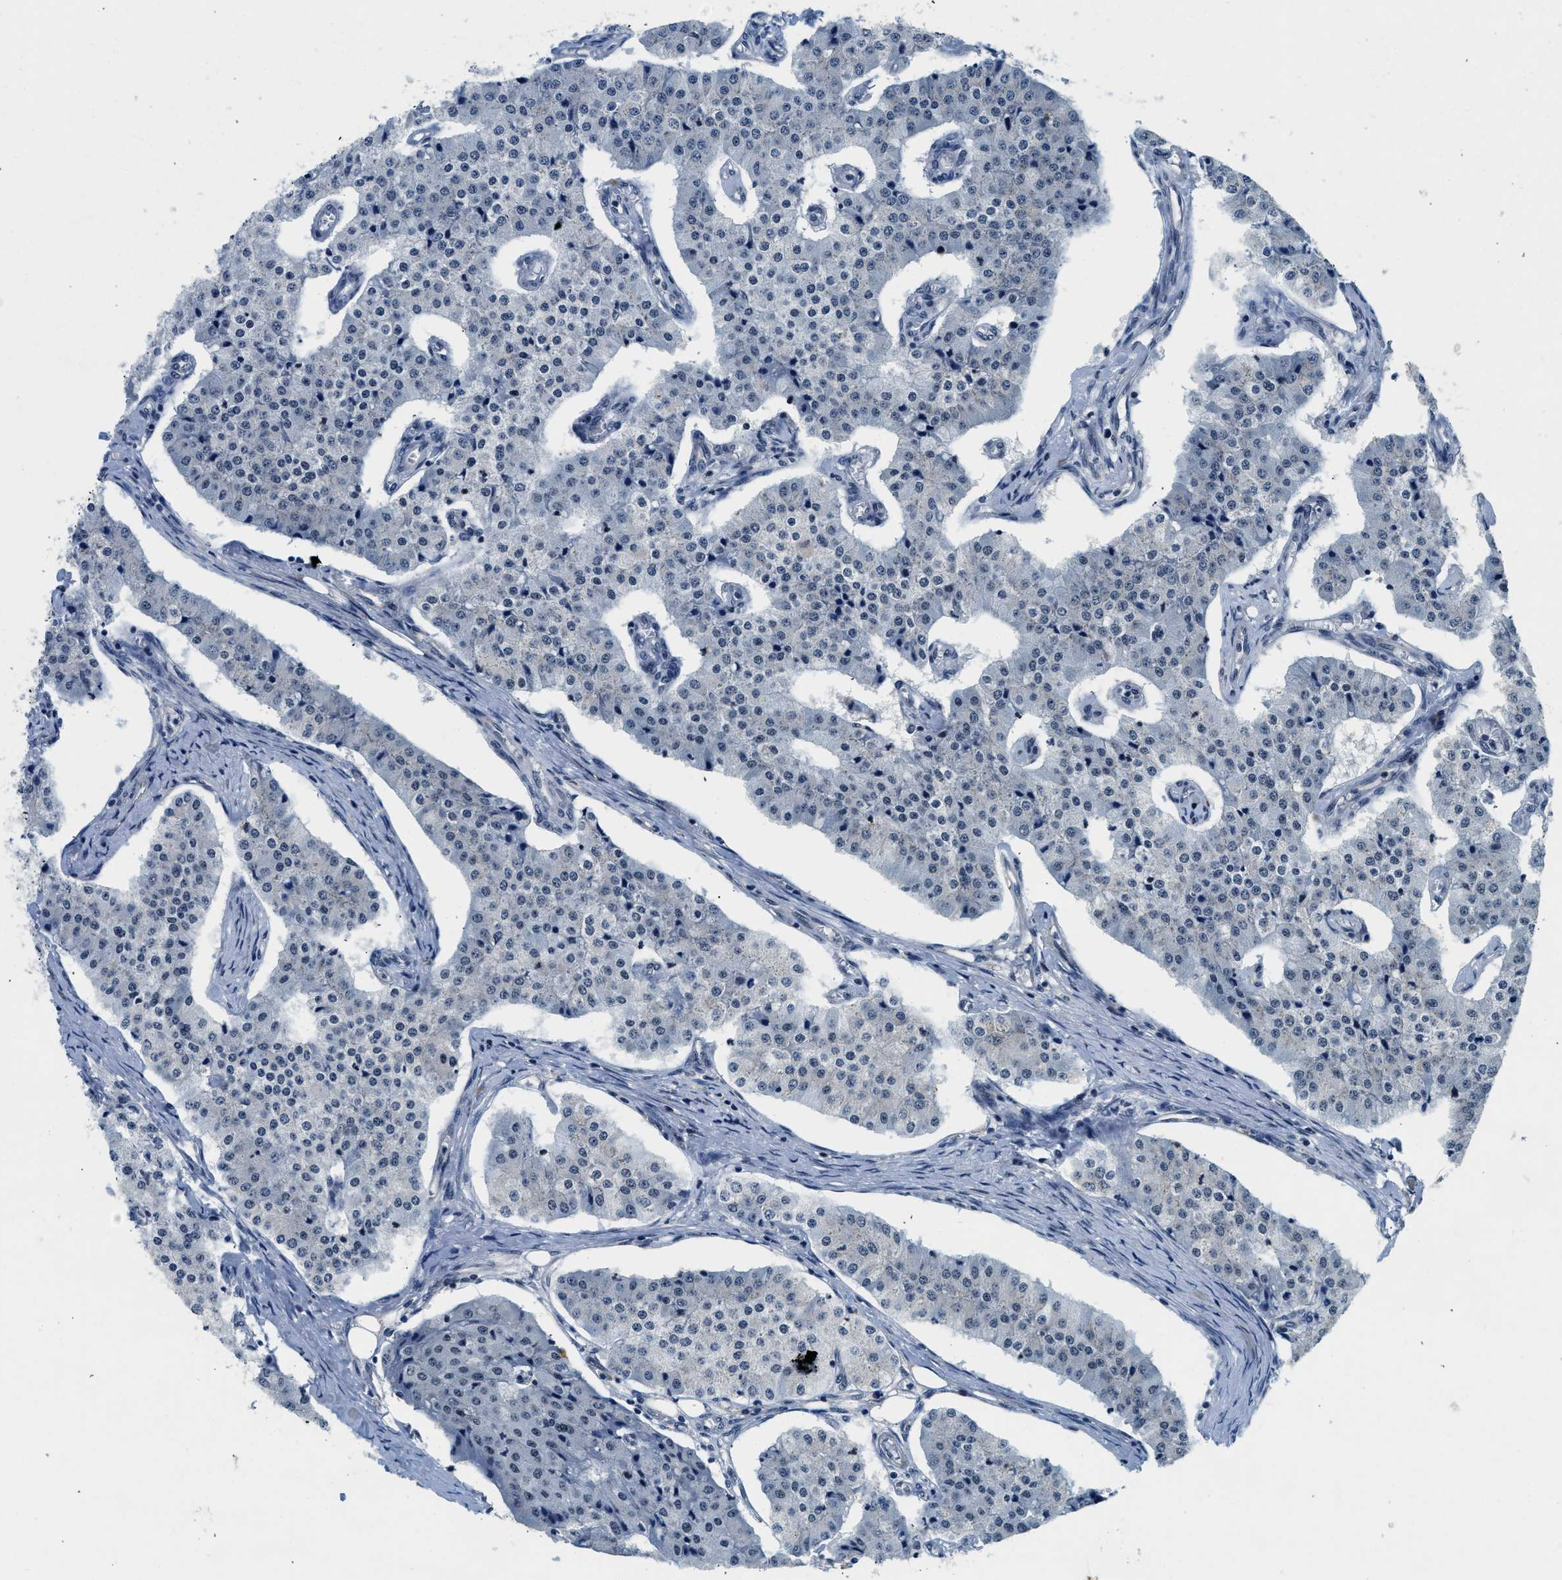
{"staining": {"intensity": "negative", "quantity": "none", "location": "none"}, "tissue": "carcinoid", "cell_type": "Tumor cells", "image_type": "cancer", "snomed": [{"axis": "morphology", "description": "Carcinoid, malignant, NOS"}, {"axis": "topography", "description": "Colon"}], "caption": "An immunohistochemistry (IHC) histopathology image of carcinoid (malignant) is shown. There is no staining in tumor cells of carcinoid (malignant).", "gene": "PA2G4", "patient": {"sex": "female", "age": 52}}